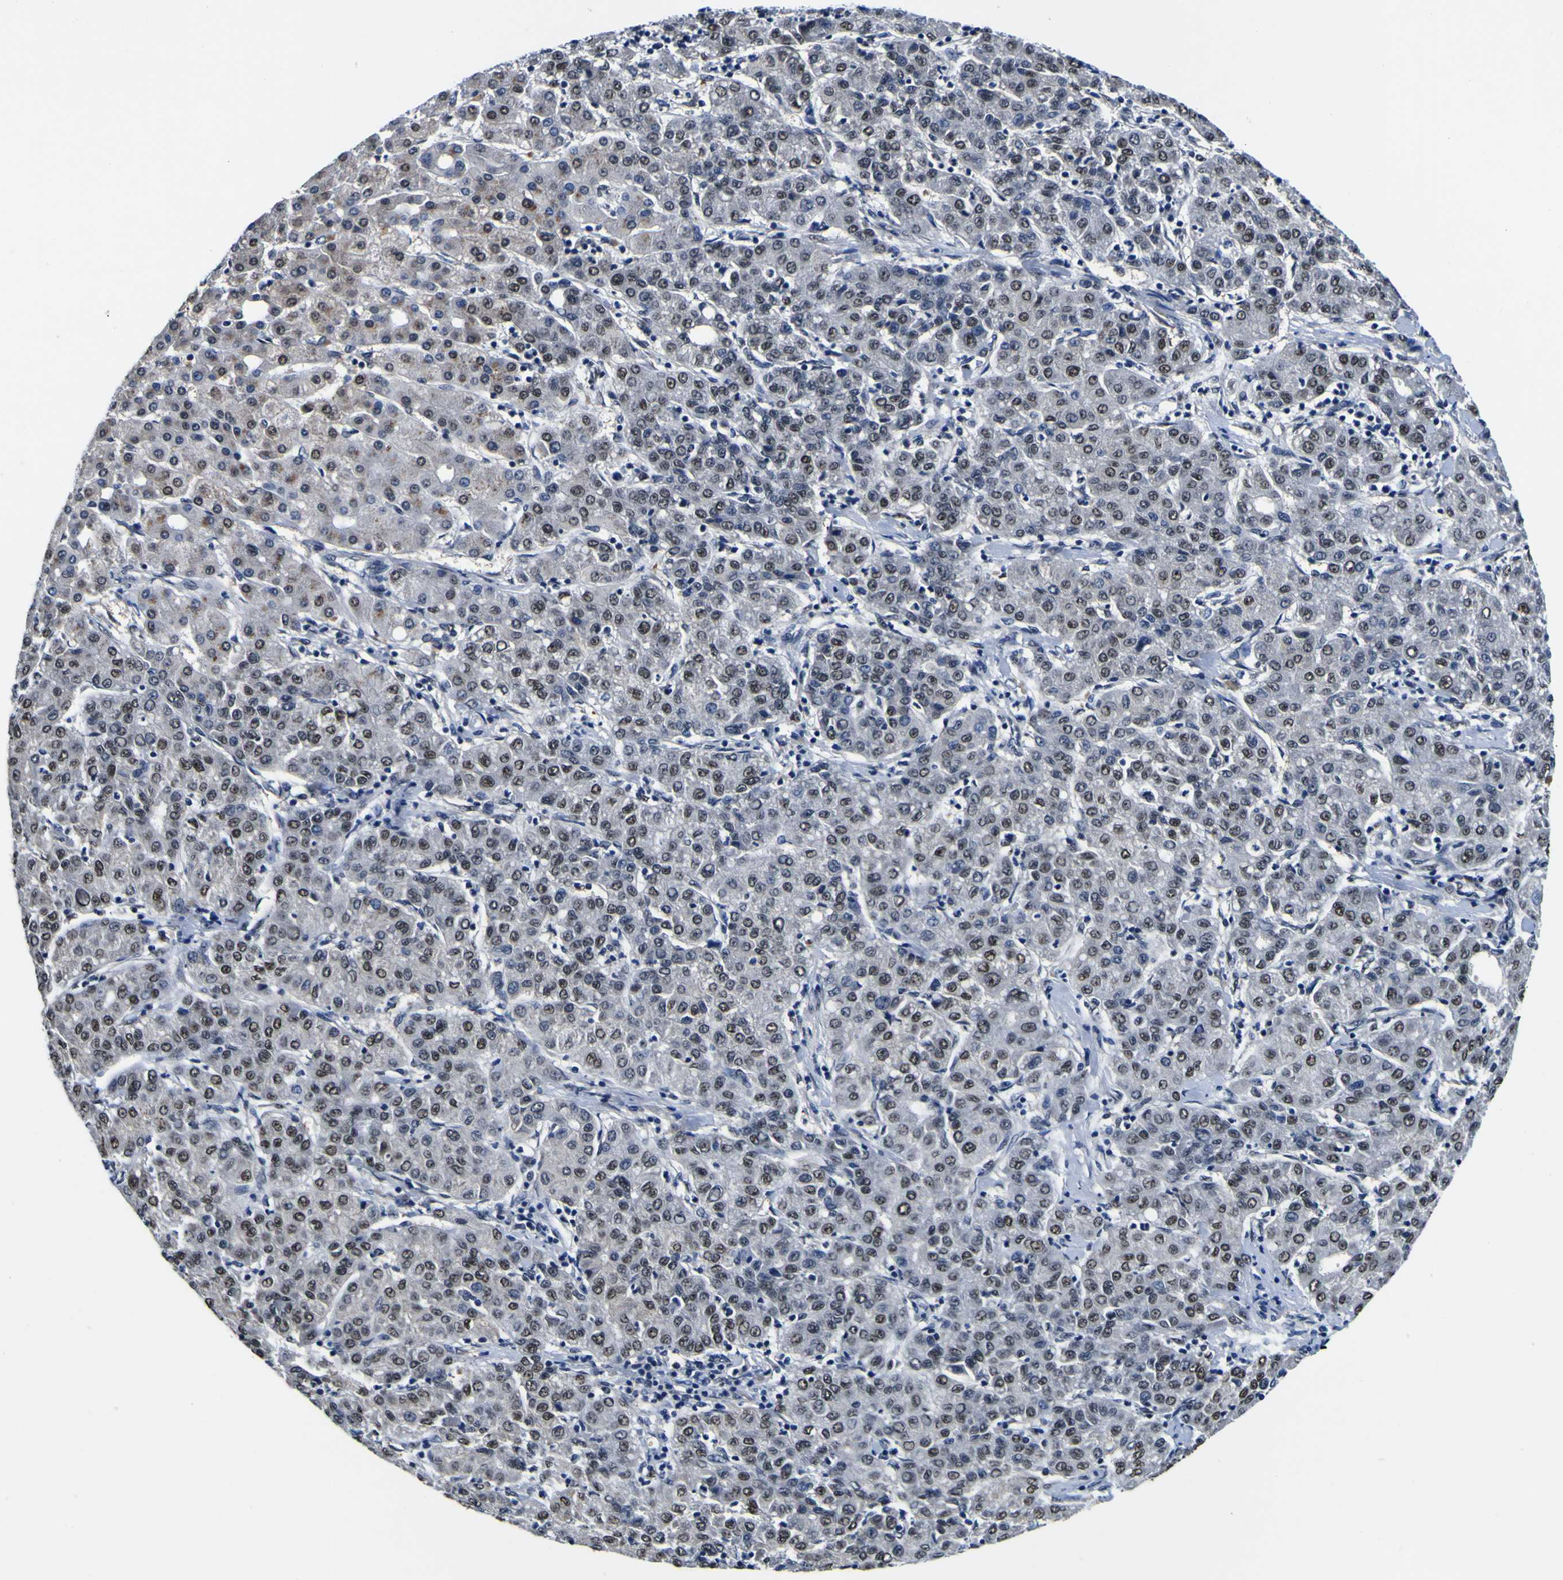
{"staining": {"intensity": "weak", "quantity": ">75%", "location": "nuclear"}, "tissue": "liver cancer", "cell_type": "Tumor cells", "image_type": "cancer", "snomed": [{"axis": "morphology", "description": "Carcinoma, Hepatocellular, NOS"}, {"axis": "topography", "description": "Liver"}], "caption": "DAB immunohistochemical staining of hepatocellular carcinoma (liver) exhibits weak nuclear protein positivity in approximately >75% of tumor cells.", "gene": "CUL4B", "patient": {"sex": "male", "age": 65}}